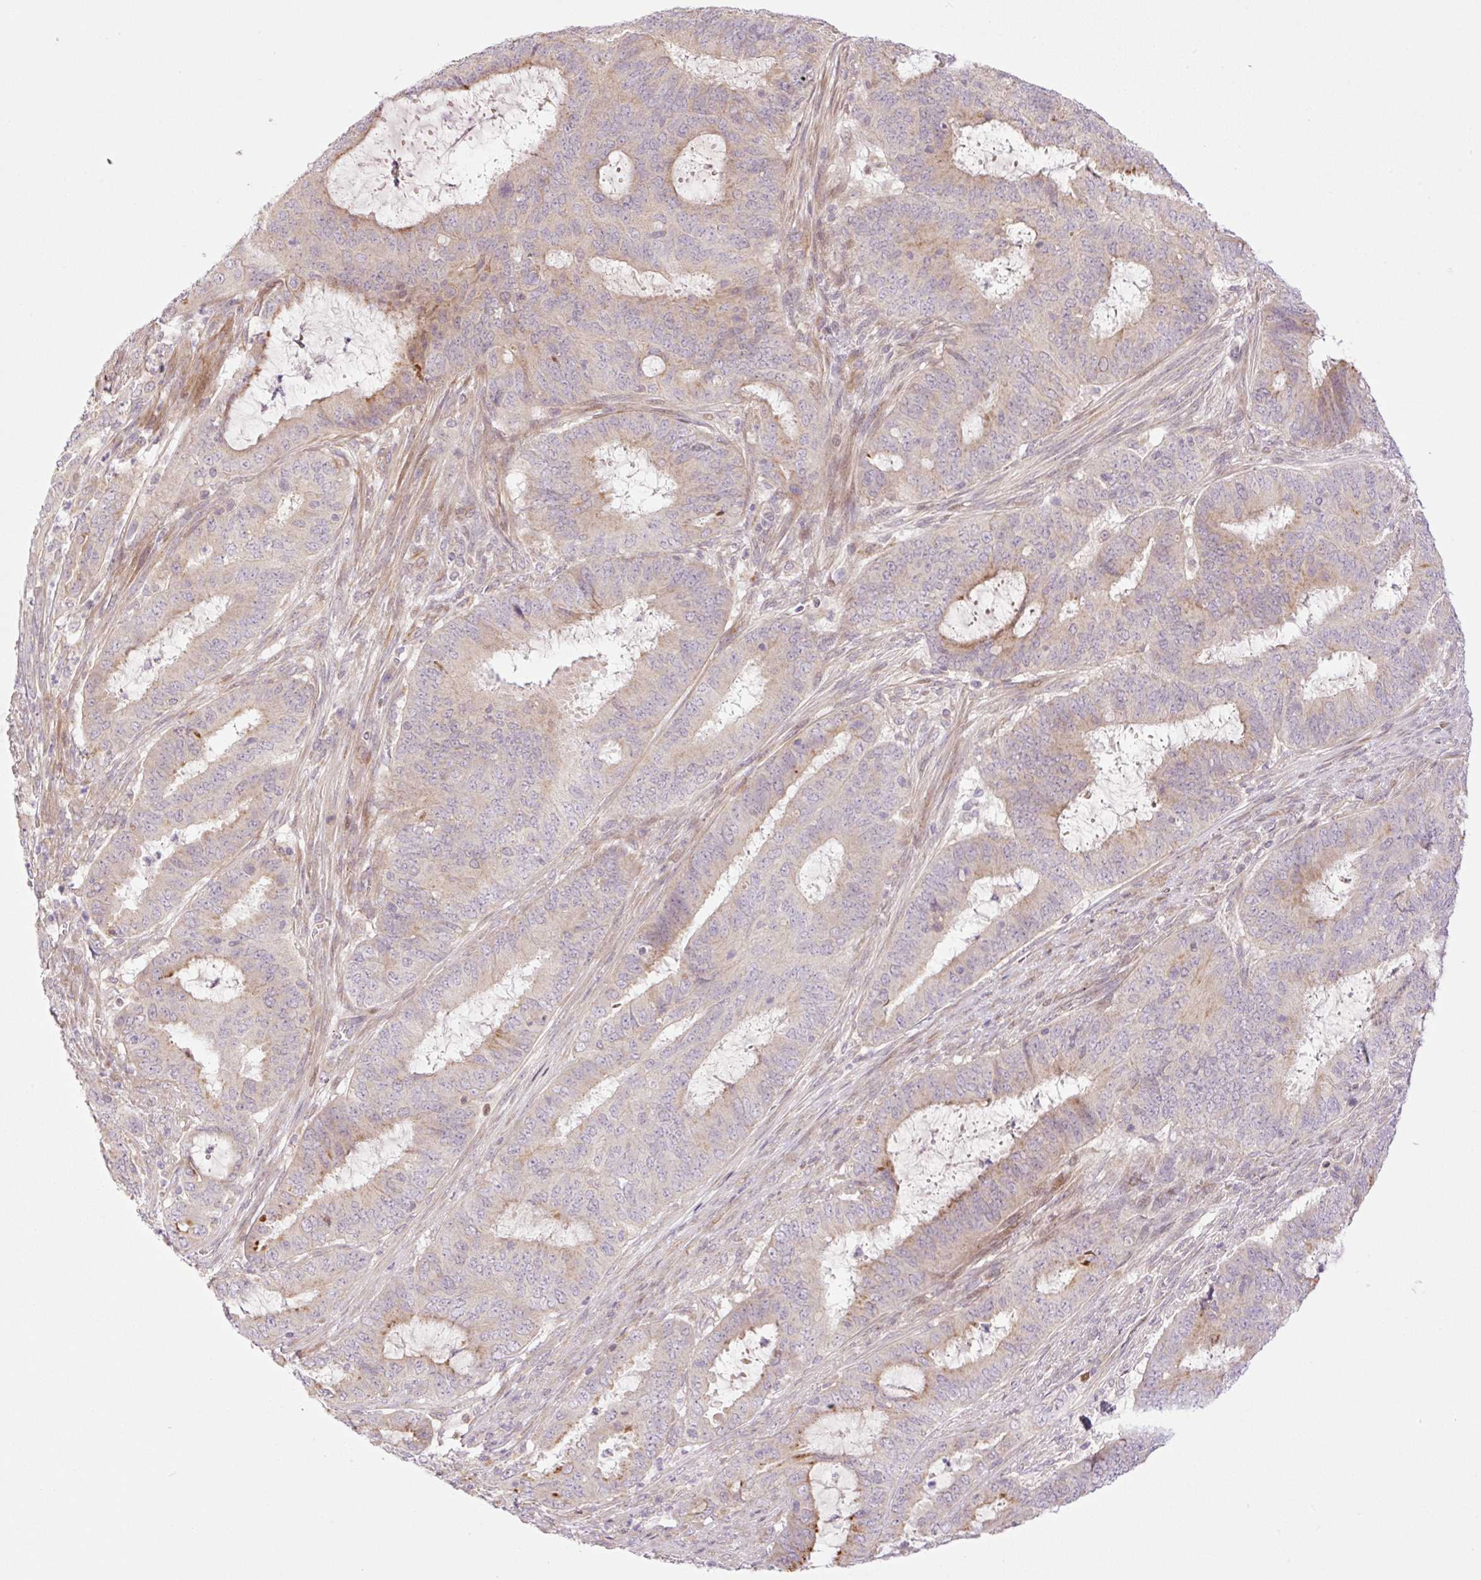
{"staining": {"intensity": "weak", "quantity": "<25%", "location": "cytoplasmic/membranous"}, "tissue": "endometrial cancer", "cell_type": "Tumor cells", "image_type": "cancer", "snomed": [{"axis": "morphology", "description": "Adenocarcinoma, NOS"}, {"axis": "topography", "description": "Endometrium"}], "caption": "Immunohistochemistry (IHC) histopathology image of endometrial cancer stained for a protein (brown), which displays no expression in tumor cells.", "gene": "ZNF394", "patient": {"sex": "female", "age": 51}}